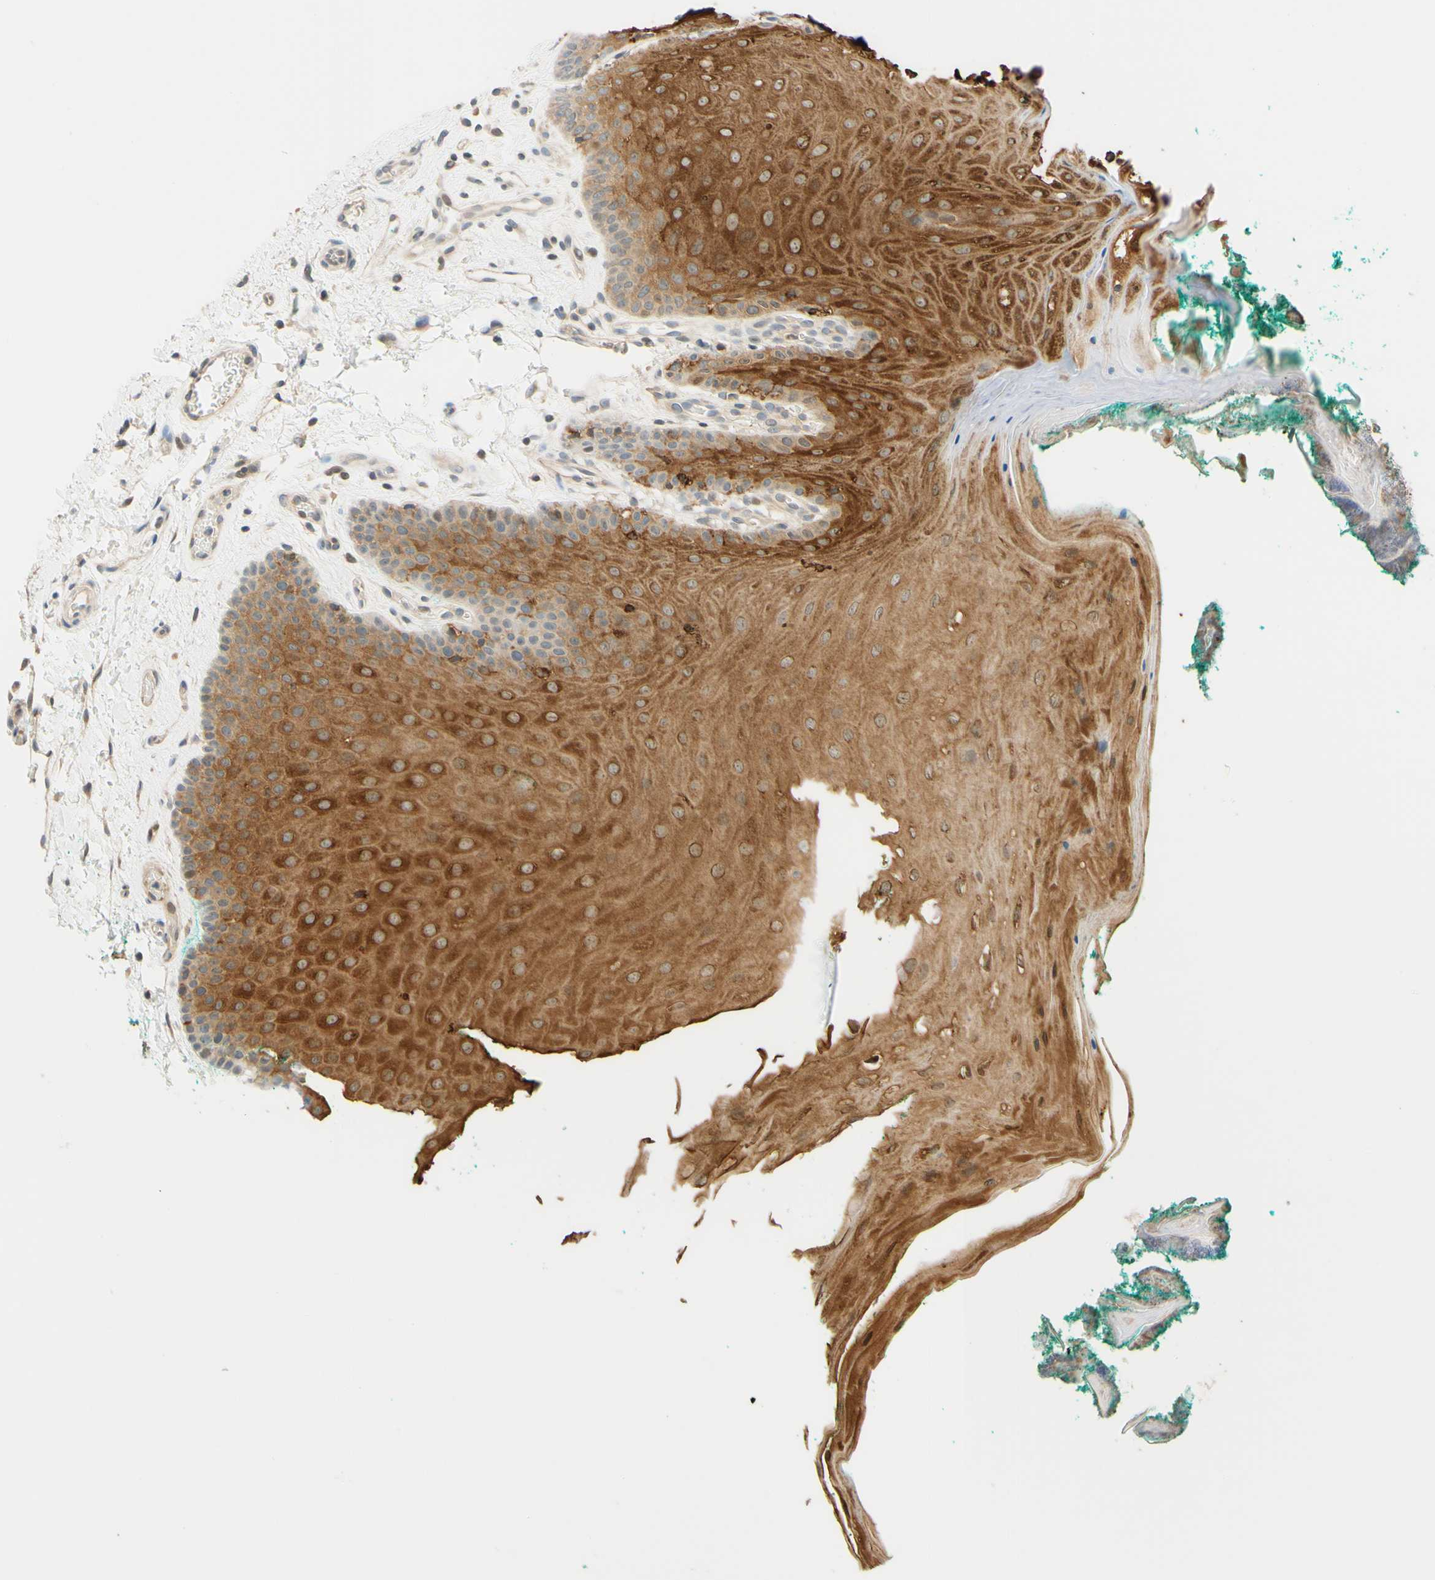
{"staining": {"intensity": "moderate", "quantity": ">75%", "location": "cytoplasmic/membranous"}, "tissue": "oral mucosa", "cell_type": "Squamous epithelial cells", "image_type": "normal", "snomed": [{"axis": "morphology", "description": "Normal tissue, NOS"}, {"axis": "topography", "description": "Skeletal muscle"}, {"axis": "topography", "description": "Oral tissue"}], "caption": "Immunohistochemical staining of unremarkable human oral mucosa reveals medium levels of moderate cytoplasmic/membranous expression in approximately >75% of squamous epithelial cells. (Stains: DAB (3,3'-diaminobenzidine) in brown, nuclei in blue, Microscopy: brightfield microscopy at high magnification).", "gene": "C2CD2L", "patient": {"sex": "male", "age": 58}}